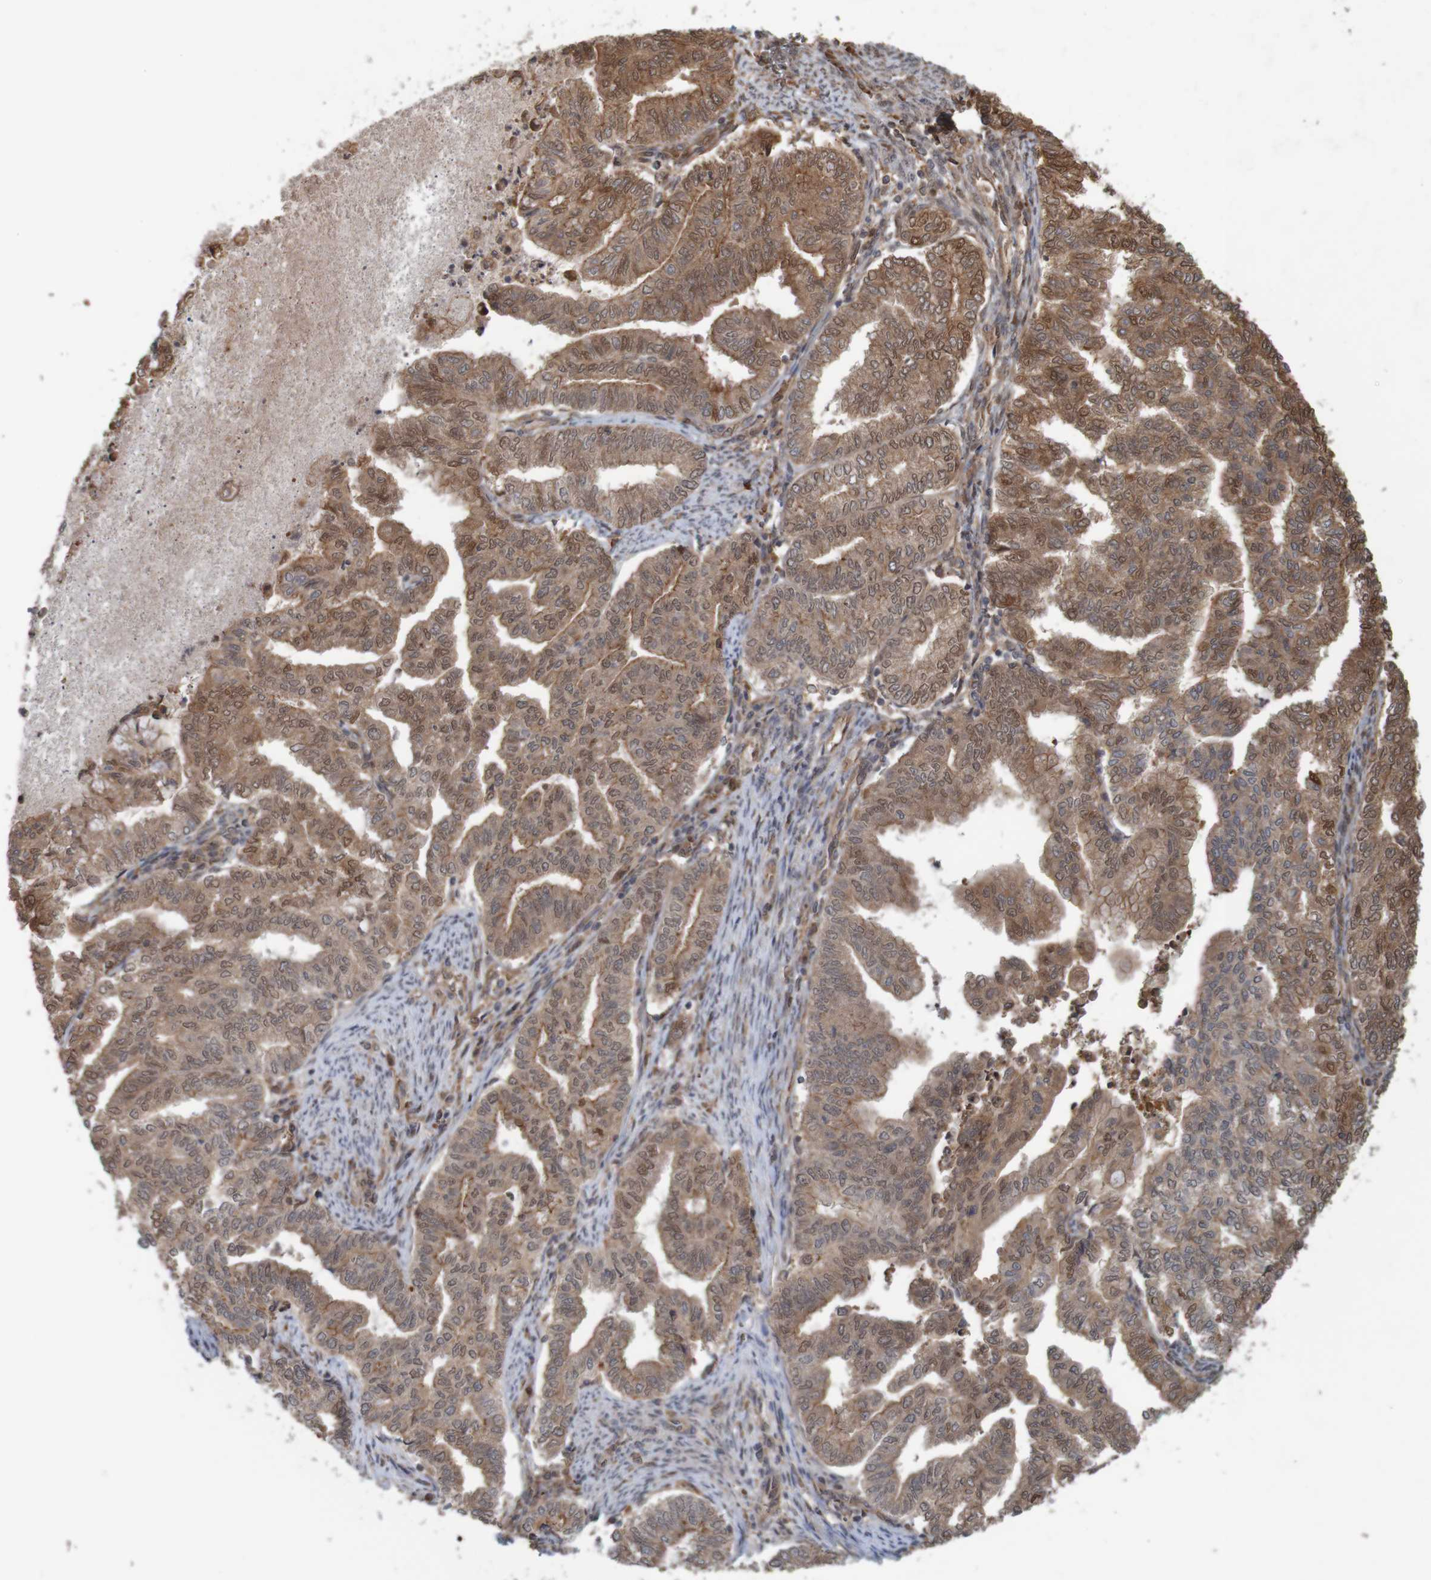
{"staining": {"intensity": "moderate", "quantity": ">75%", "location": "cytoplasmic/membranous"}, "tissue": "endometrial cancer", "cell_type": "Tumor cells", "image_type": "cancer", "snomed": [{"axis": "morphology", "description": "Adenocarcinoma, NOS"}, {"axis": "topography", "description": "Endometrium"}], "caption": "Endometrial cancer stained with DAB immunohistochemistry (IHC) reveals medium levels of moderate cytoplasmic/membranous positivity in approximately >75% of tumor cells. Using DAB (3,3'-diaminobenzidine) (brown) and hematoxylin (blue) stains, captured at high magnification using brightfield microscopy.", "gene": "ARHGEF11", "patient": {"sex": "female", "age": 79}}